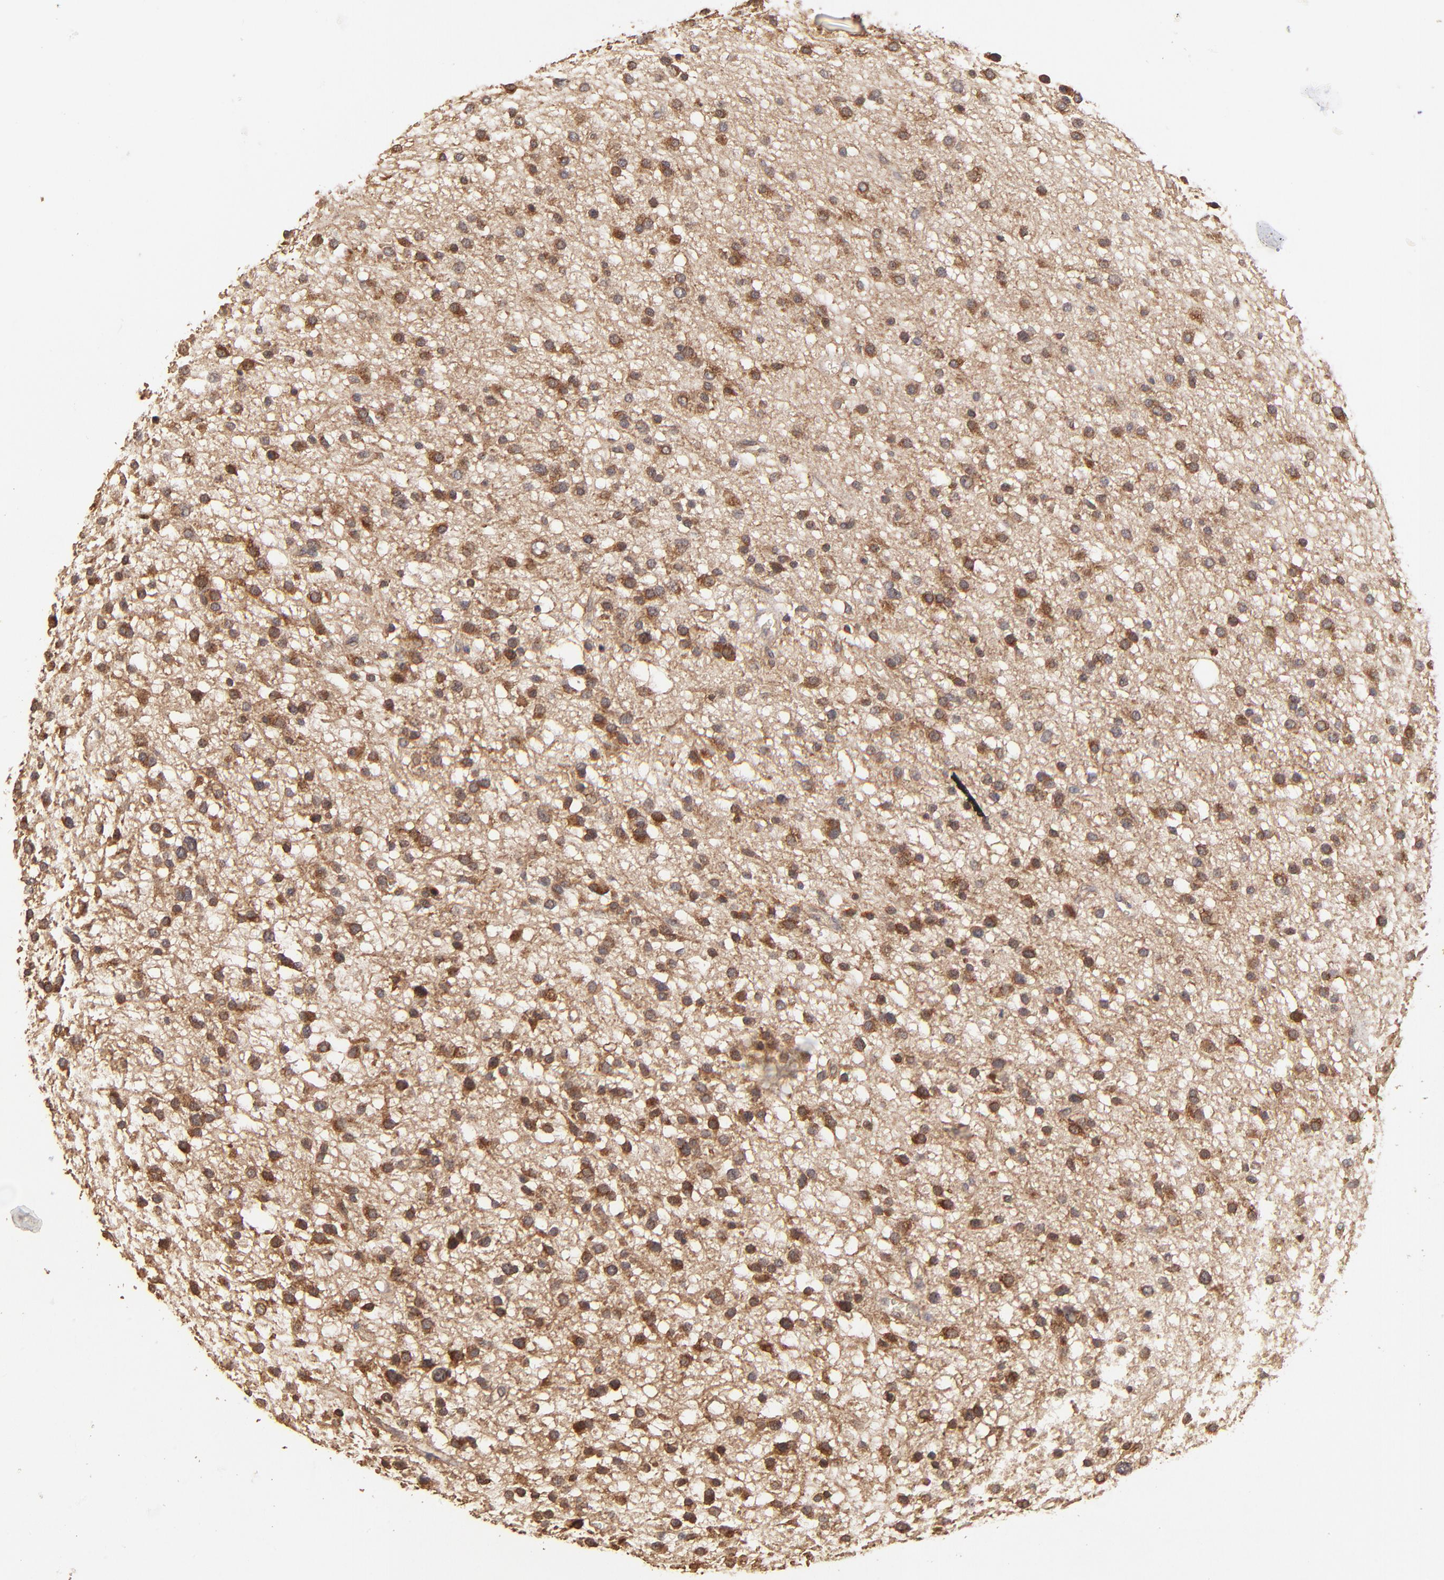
{"staining": {"intensity": "moderate", "quantity": ">75%", "location": "cytoplasmic/membranous"}, "tissue": "glioma", "cell_type": "Tumor cells", "image_type": "cancer", "snomed": [{"axis": "morphology", "description": "Glioma, malignant, Low grade"}, {"axis": "topography", "description": "Brain"}], "caption": "Malignant glioma (low-grade) stained with immunohistochemistry exhibits moderate cytoplasmic/membranous expression in about >75% of tumor cells.", "gene": "STON2", "patient": {"sex": "female", "age": 36}}